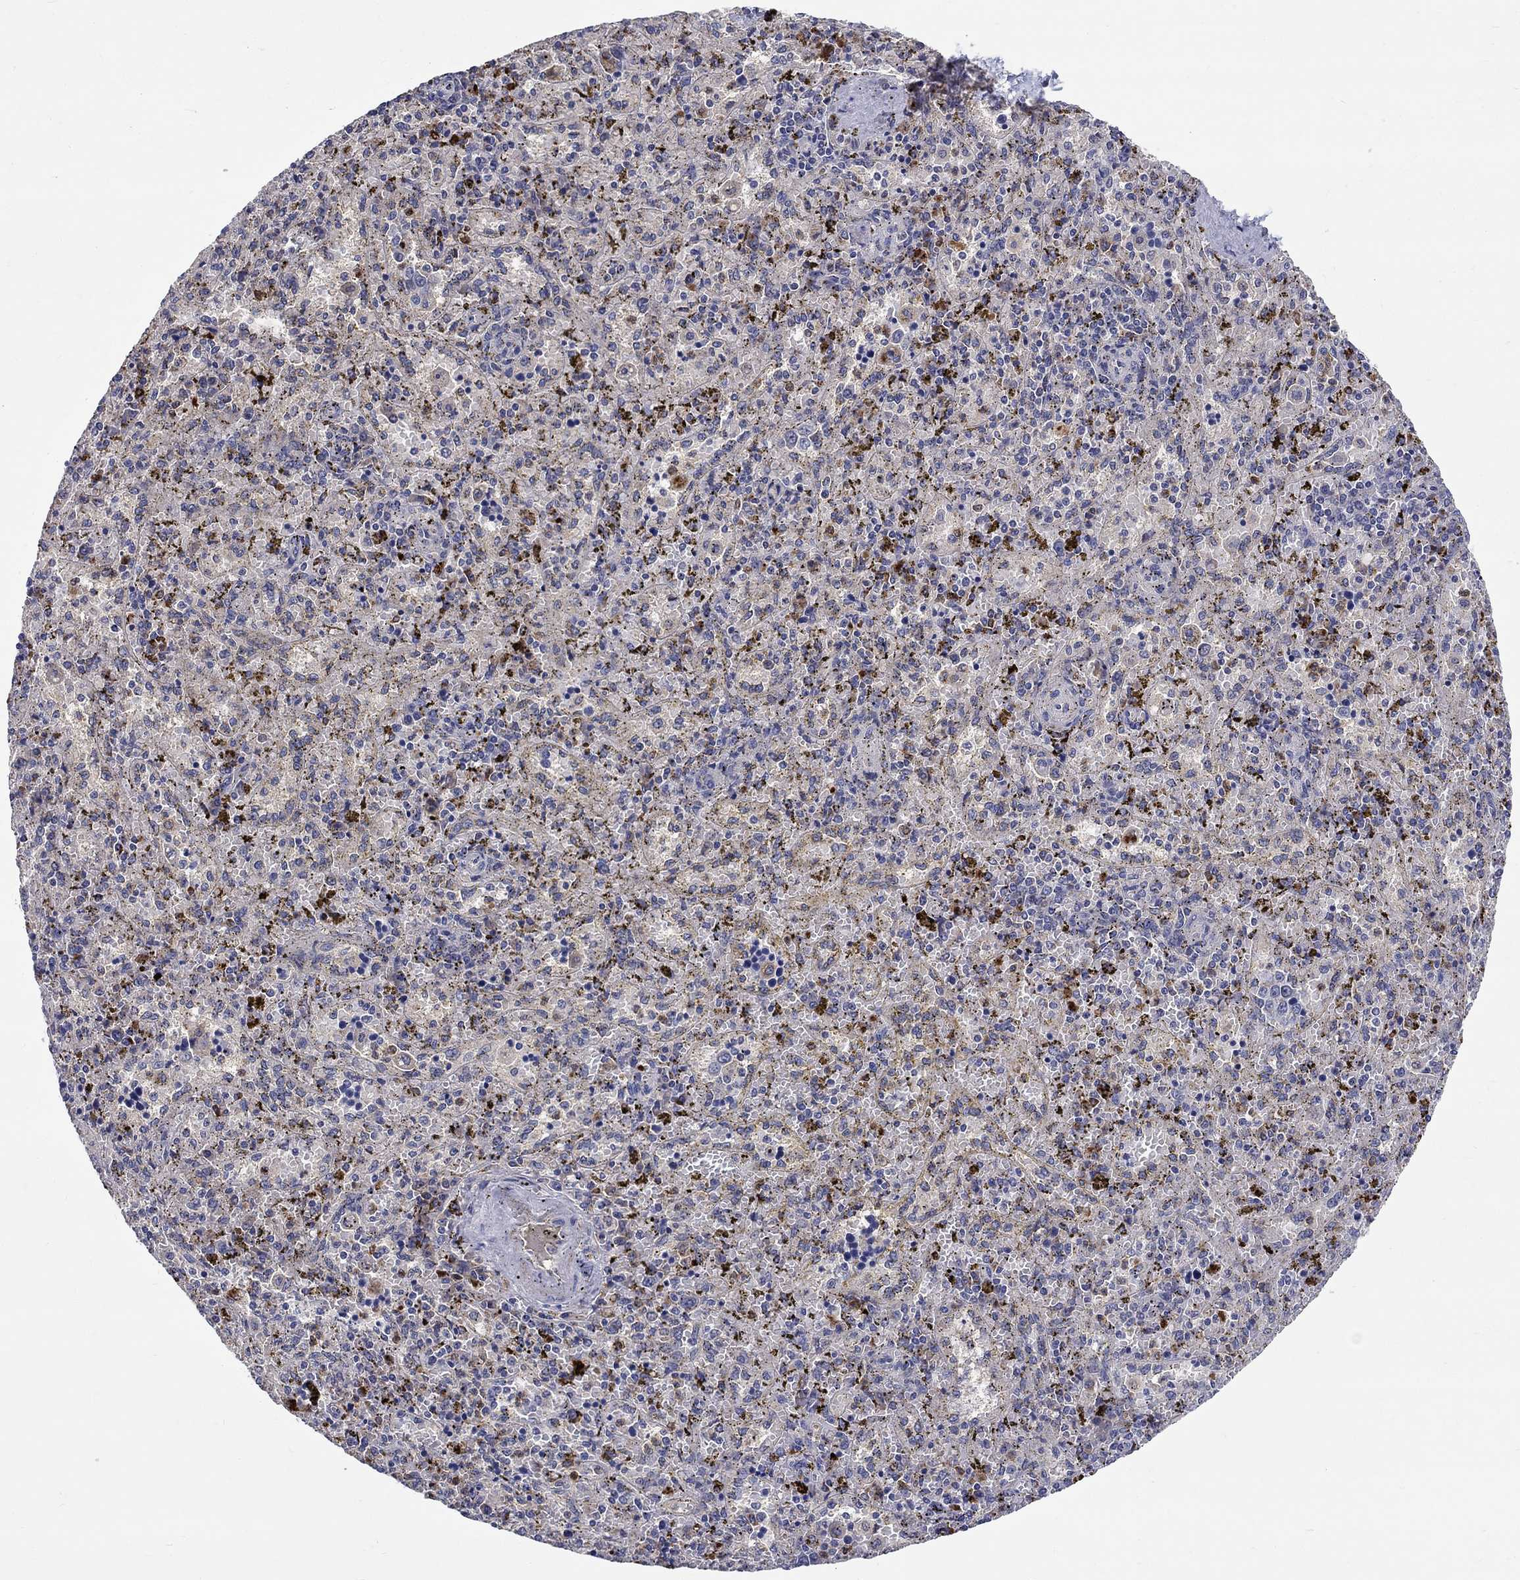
{"staining": {"intensity": "strong", "quantity": "<25%", "location": "cytoplasmic/membranous"}, "tissue": "spleen", "cell_type": "Cells in red pulp", "image_type": "normal", "snomed": [{"axis": "morphology", "description": "Normal tissue, NOS"}, {"axis": "topography", "description": "Spleen"}], "caption": "Protein analysis of benign spleen exhibits strong cytoplasmic/membranous expression in approximately <25% of cells in red pulp. Nuclei are stained in blue.", "gene": "CHIT1", "patient": {"sex": "female", "age": 50}}